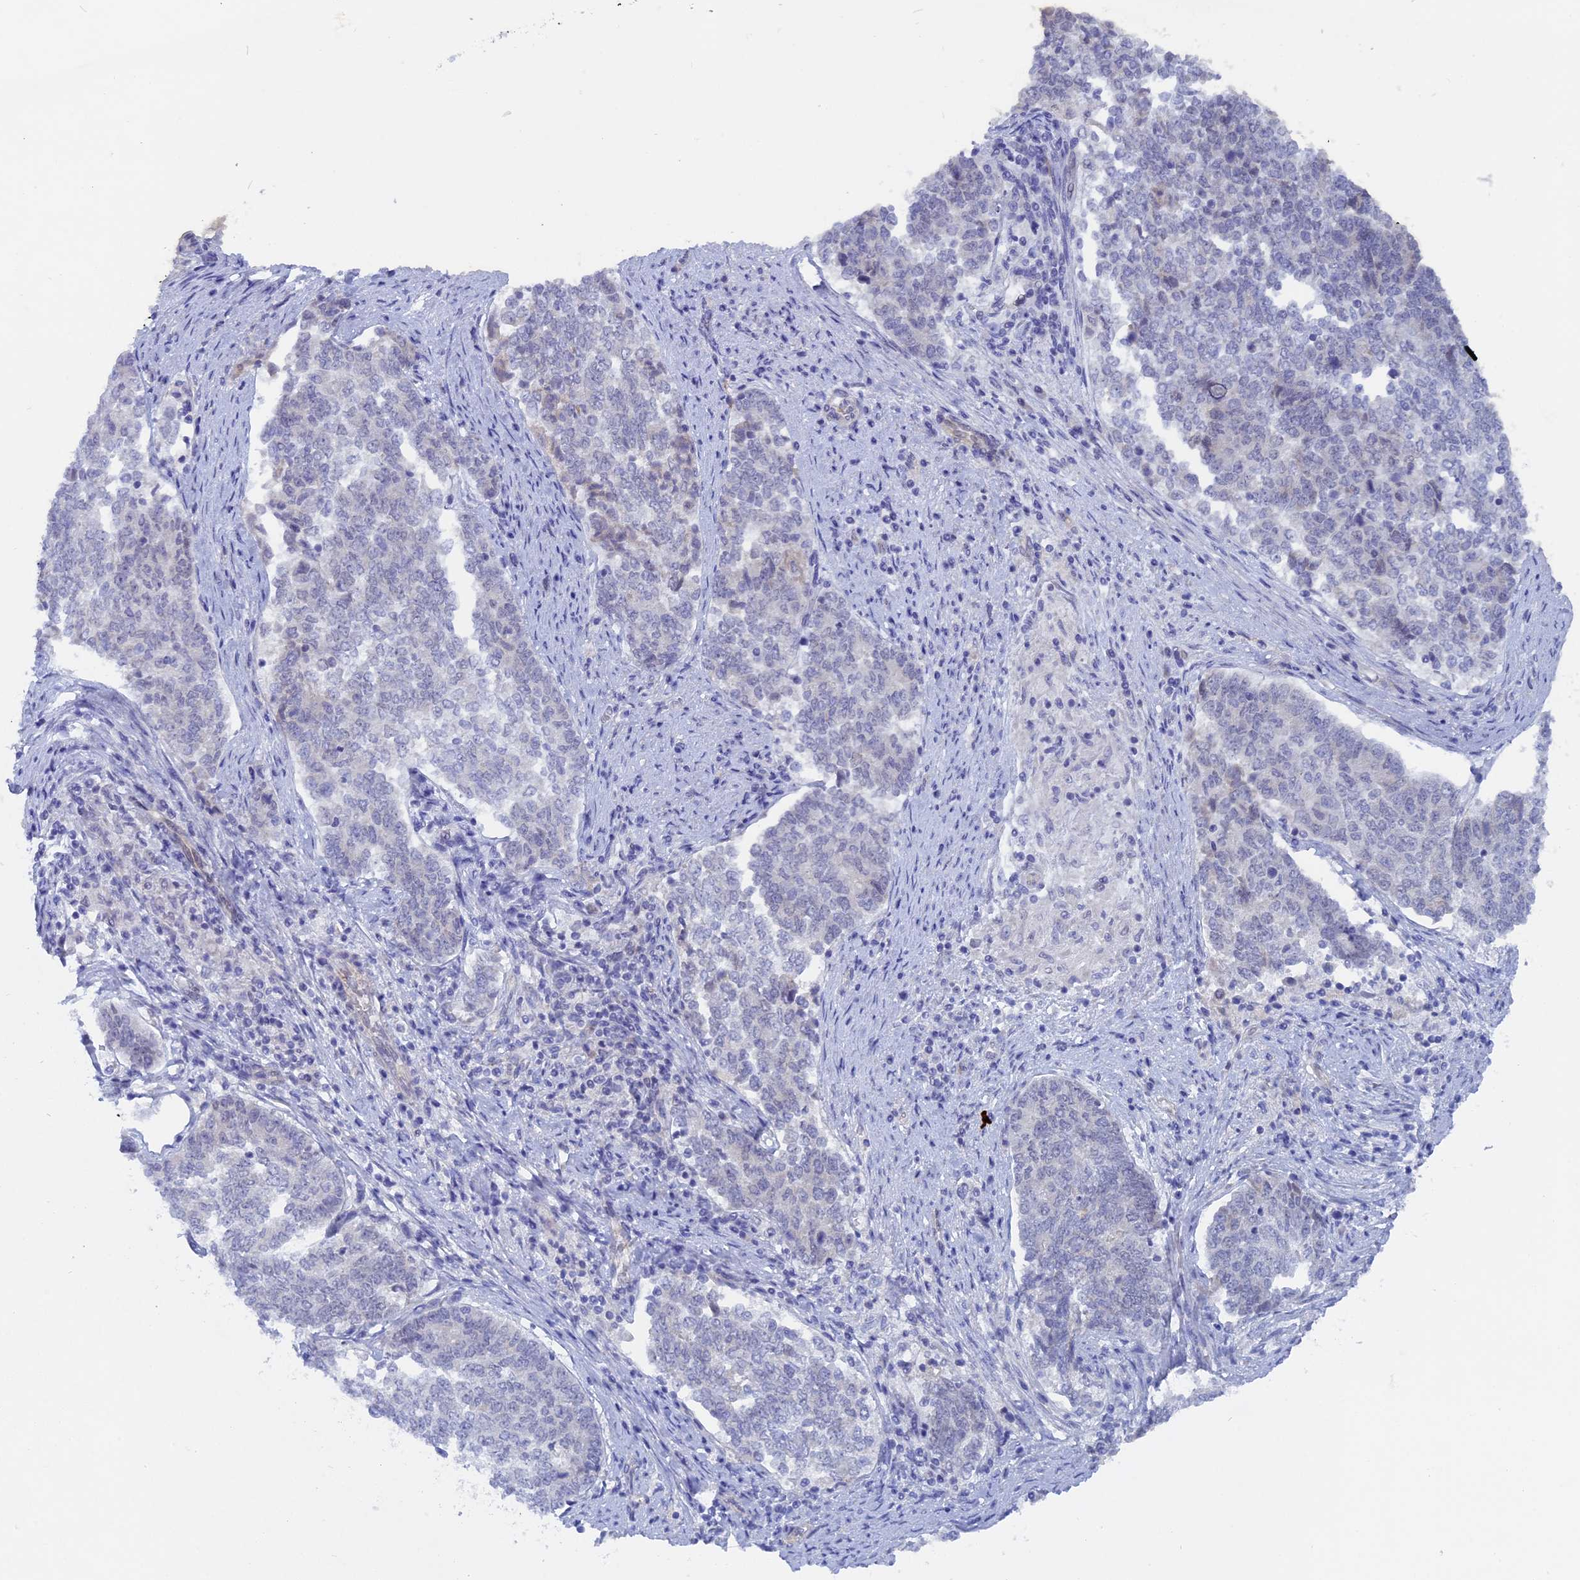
{"staining": {"intensity": "negative", "quantity": "none", "location": "none"}, "tissue": "endometrial cancer", "cell_type": "Tumor cells", "image_type": "cancer", "snomed": [{"axis": "morphology", "description": "Adenocarcinoma, NOS"}, {"axis": "topography", "description": "Endometrium"}], "caption": "This is a photomicrograph of immunohistochemistry (IHC) staining of endometrial cancer (adenocarcinoma), which shows no expression in tumor cells. Nuclei are stained in blue.", "gene": "DACT3", "patient": {"sex": "female", "age": 80}}